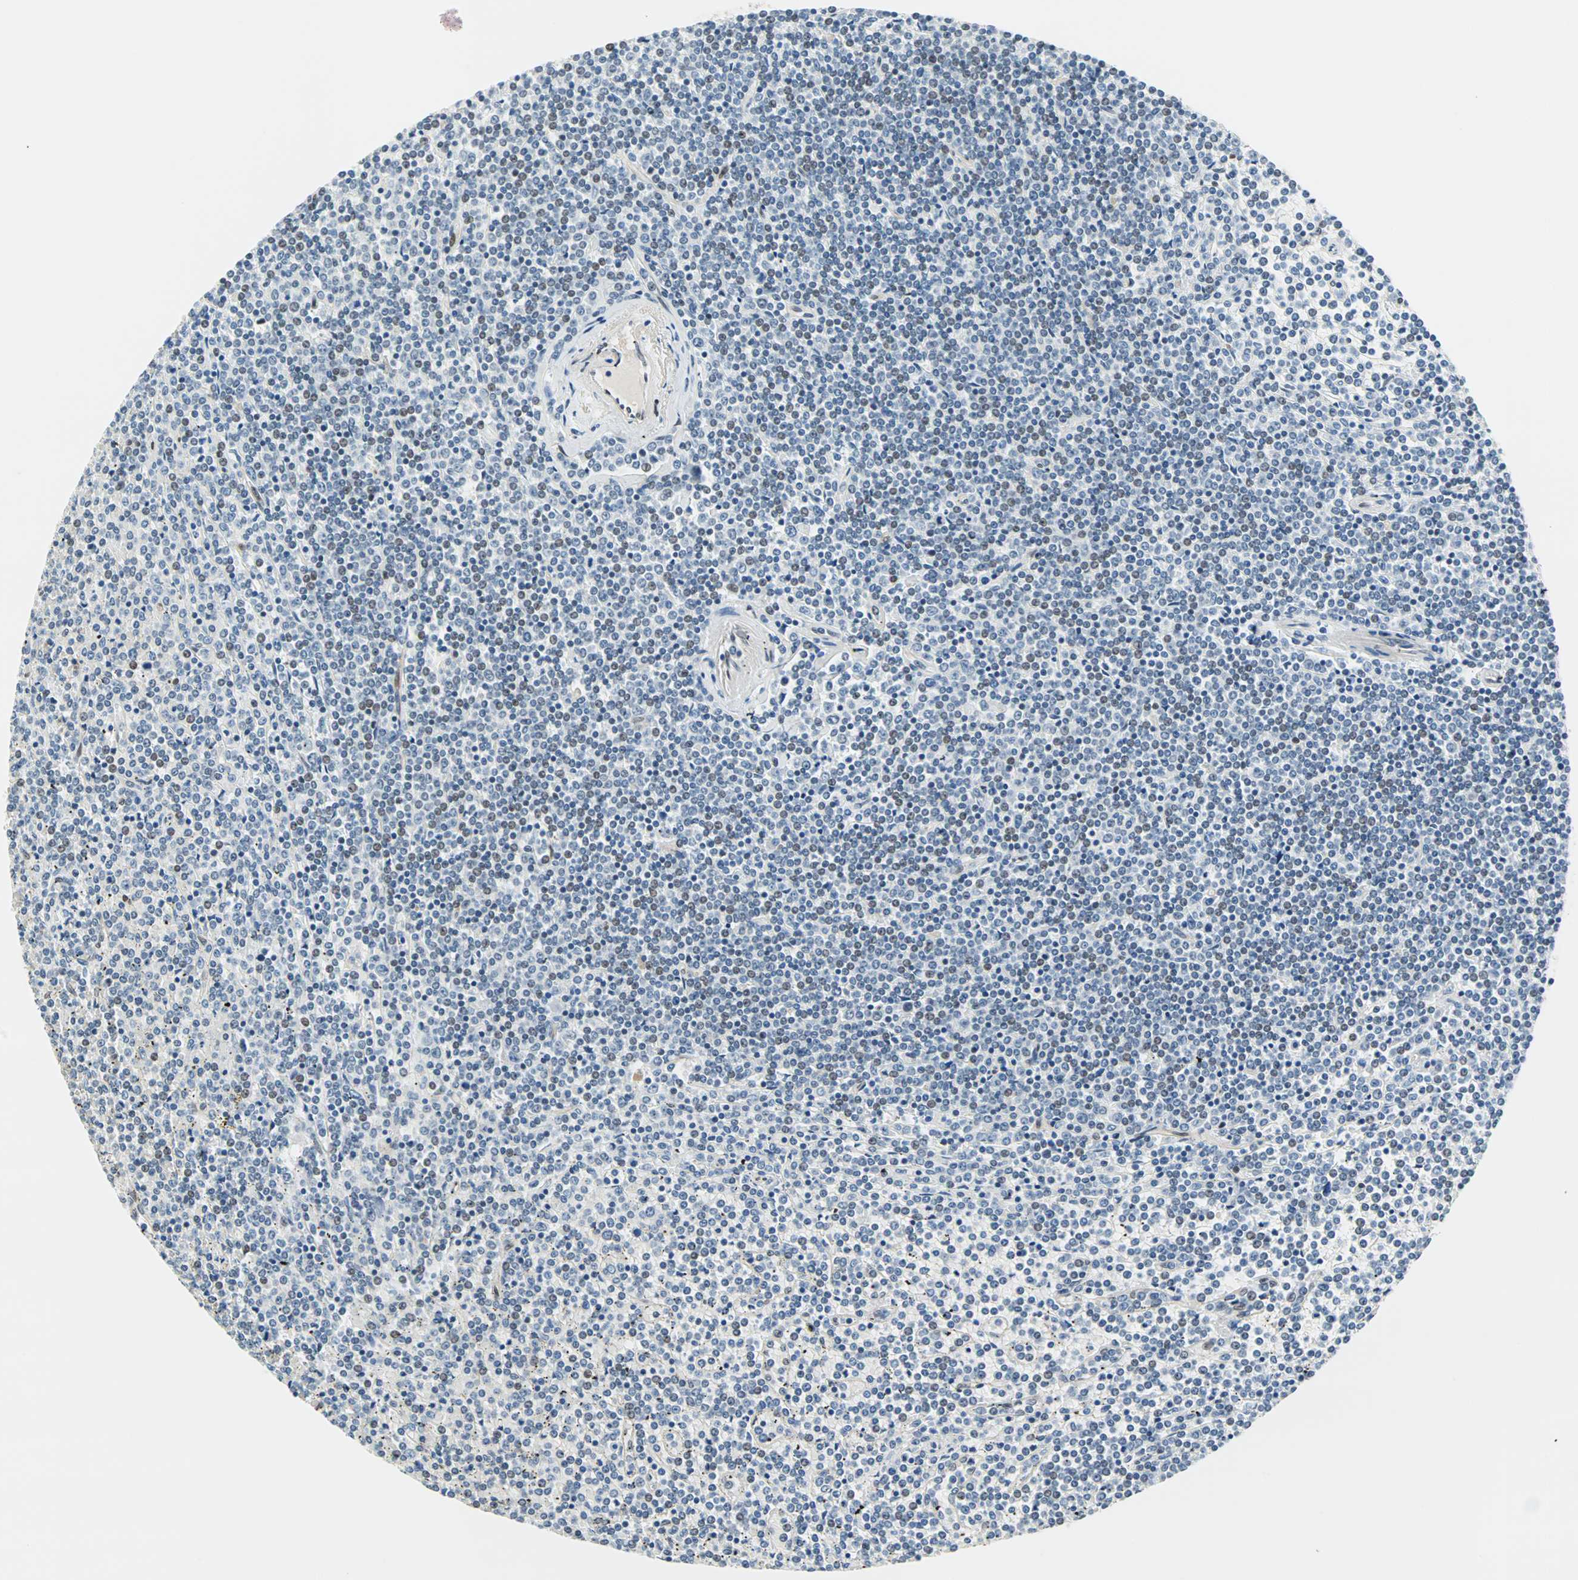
{"staining": {"intensity": "moderate", "quantity": "<25%", "location": "nuclear"}, "tissue": "lymphoma", "cell_type": "Tumor cells", "image_type": "cancer", "snomed": [{"axis": "morphology", "description": "Malignant lymphoma, non-Hodgkin's type, Low grade"}, {"axis": "topography", "description": "Spleen"}], "caption": "Protein staining of lymphoma tissue displays moderate nuclear positivity in about <25% of tumor cells.", "gene": "WWTR1", "patient": {"sex": "female", "age": 19}}